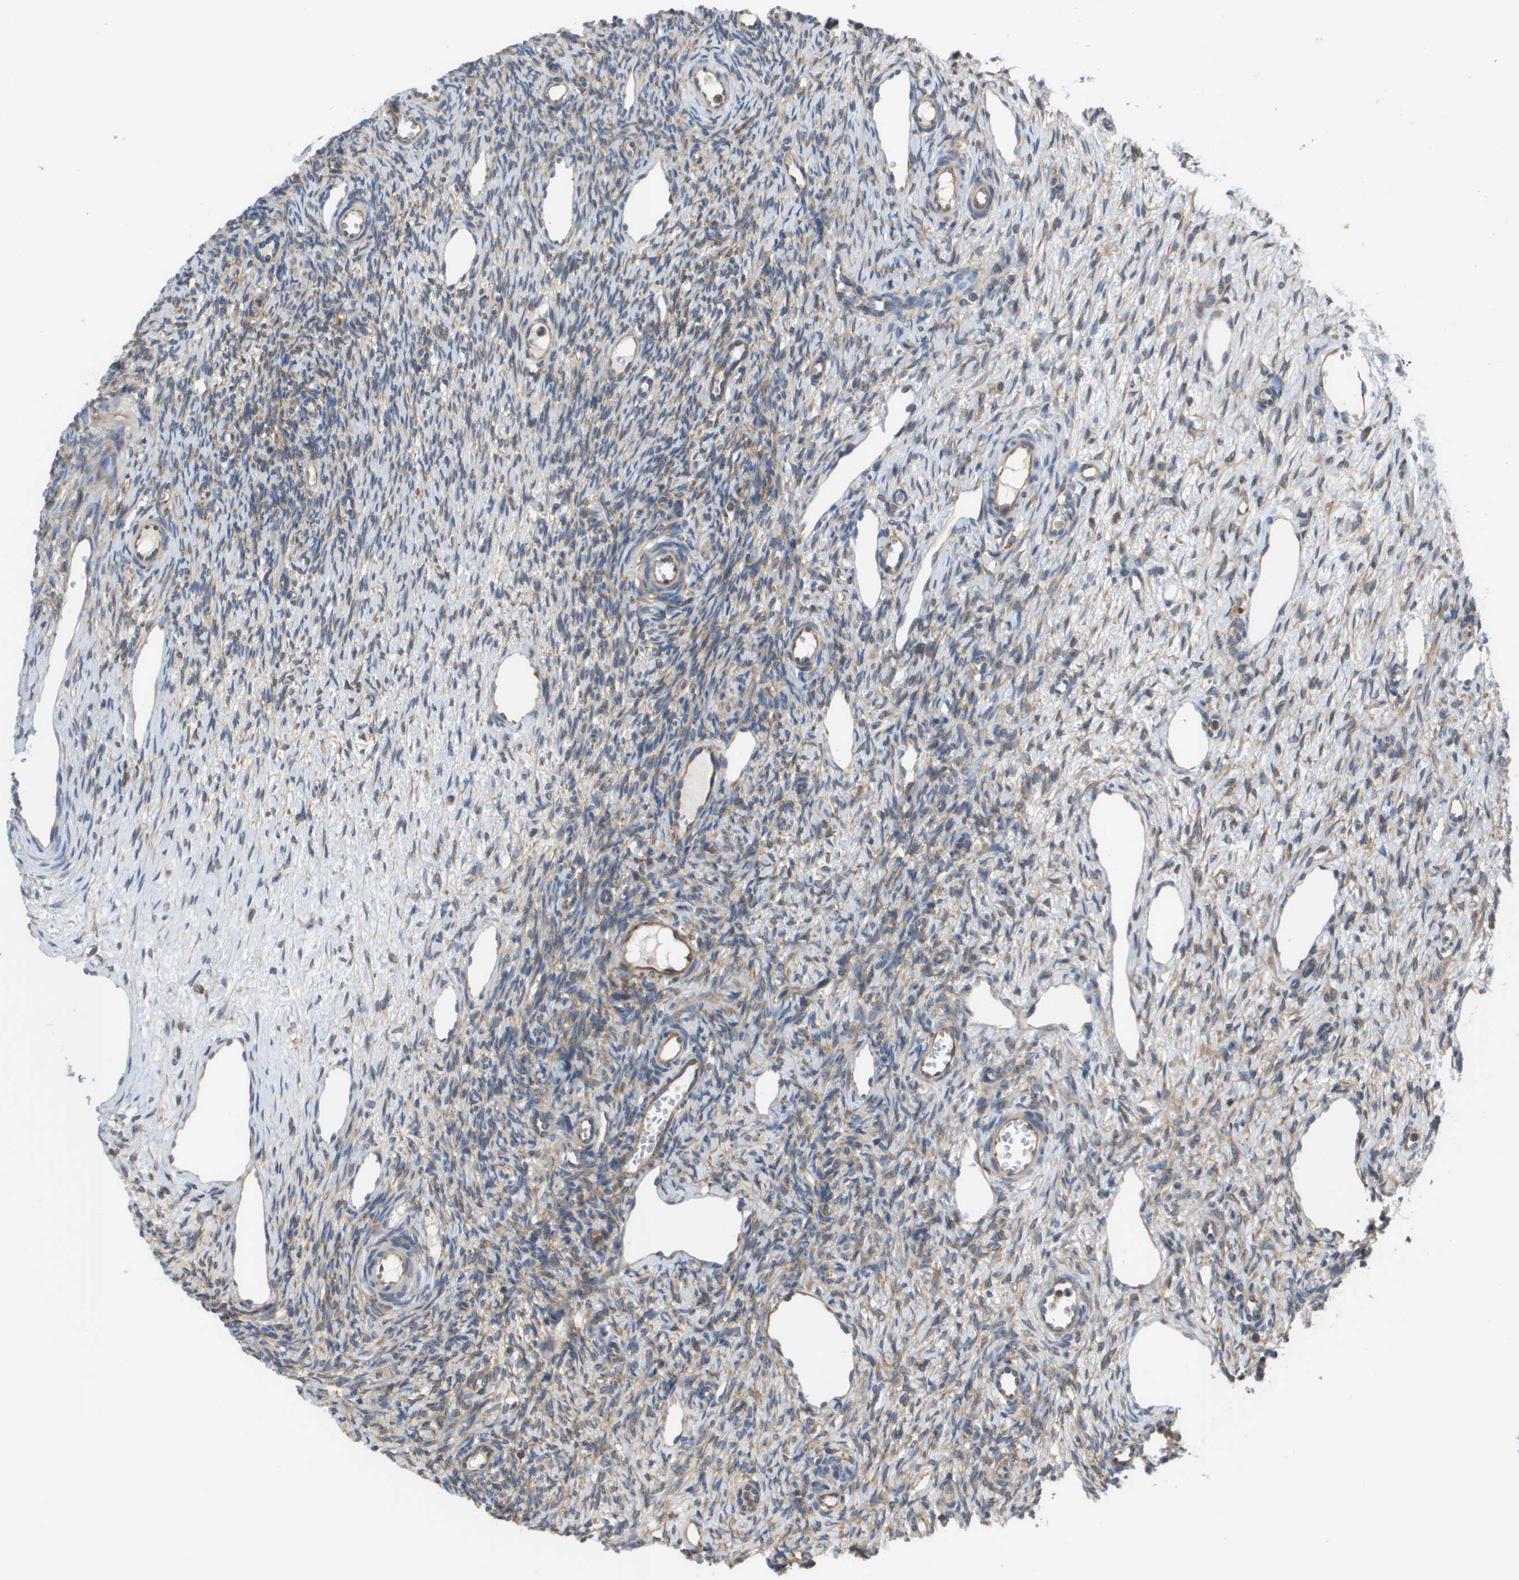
{"staining": {"intensity": "weak", "quantity": "25%-75%", "location": "cytoplasmic/membranous"}, "tissue": "ovary", "cell_type": "Follicle cells", "image_type": "normal", "snomed": [{"axis": "morphology", "description": "Normal tissue, NOS"}, {"axis": "topography", "description": "Ovary"}], "caption": "The immunohistochemical stain labels weak cytoplasmic/membranous staining in follicle cells of unremarkable ovary. Ihc stains the protein in brown and the nuclei are stained blue.", "gene": "EIF4G2", "patient": {"sex": "female", "age": 33}}